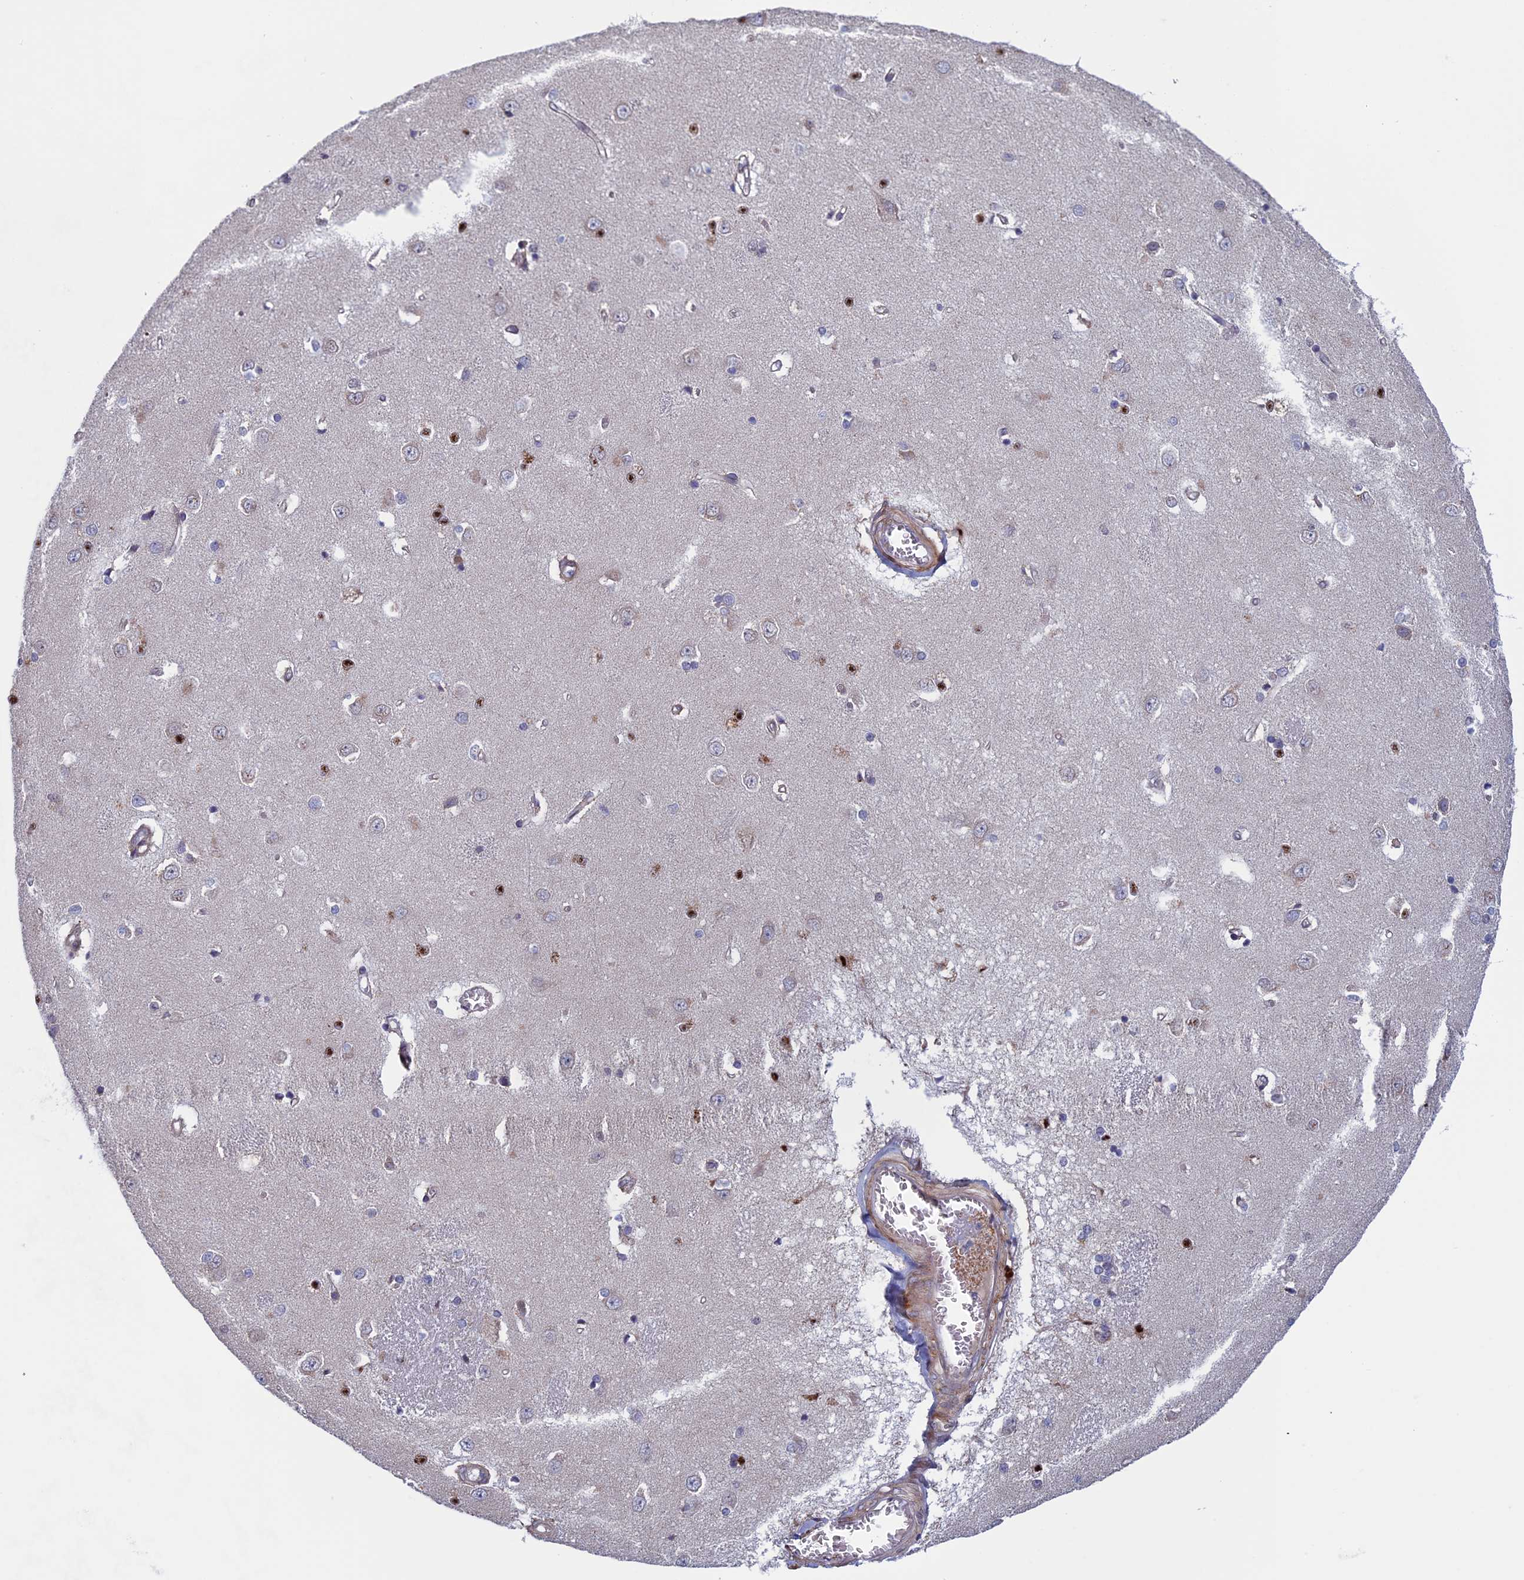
{"staining": {"intensity": "moderate", "quantity": "<25%", "location": "nuclear"}, "tissue": "caudate", "cell_type": "Glial cells", "image_type": "normal", "snomed": [{"axis": "morphology", "description": "Normal tissue, NOS"}, {"axis": "topography", "description": "Lateral ventricle wall"}], "caption": "Immunohistochemical staining of benign human caudate displays moderate nuclear protein staining in approximately <25% of glial cells.", "gene": "FADS1", "patient": {"sex": "male", "age": 37}}